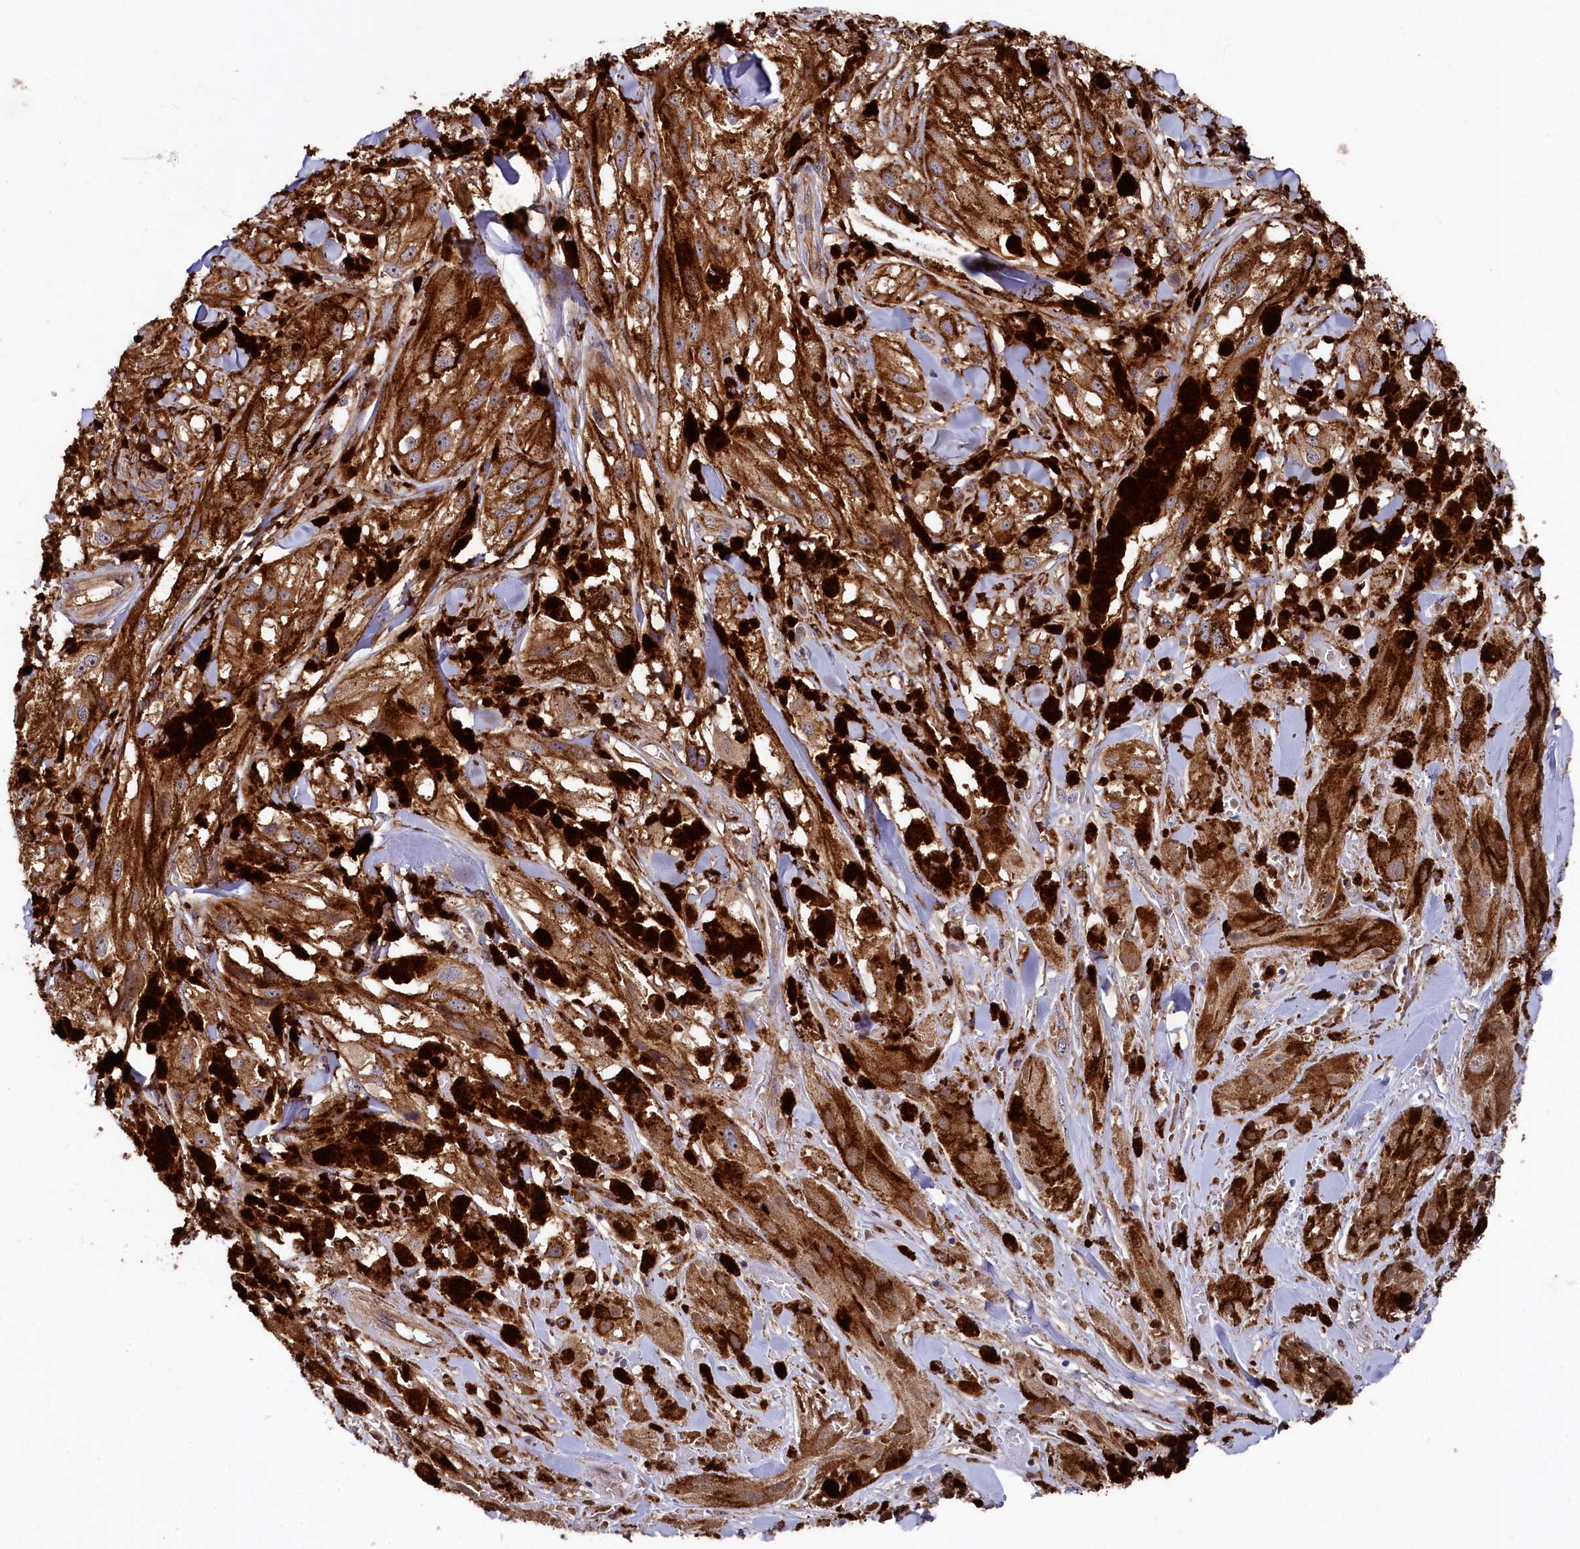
{"staining": {"intensity": "weak", "quantity": ">75%", "location": "cytoplasmic/membranous"}, "tissue": "melanoma", "cell_type": "Tumor cells", "image_type": "cancer", "snomed": [{"axis": "morphology", "description": "Malignant melanoma, NOS"}, {"axis": "topography", "description": "Skin"}], "caption": "Protein staining by immunohistochemistry (IHC) exhibits weak cytoplasmic/membranous expression in approximately >75% of tumor cells in malignant melanoma.", "gene": "PLEKHO2", "patient": {"sex": "male", "age": 88}}